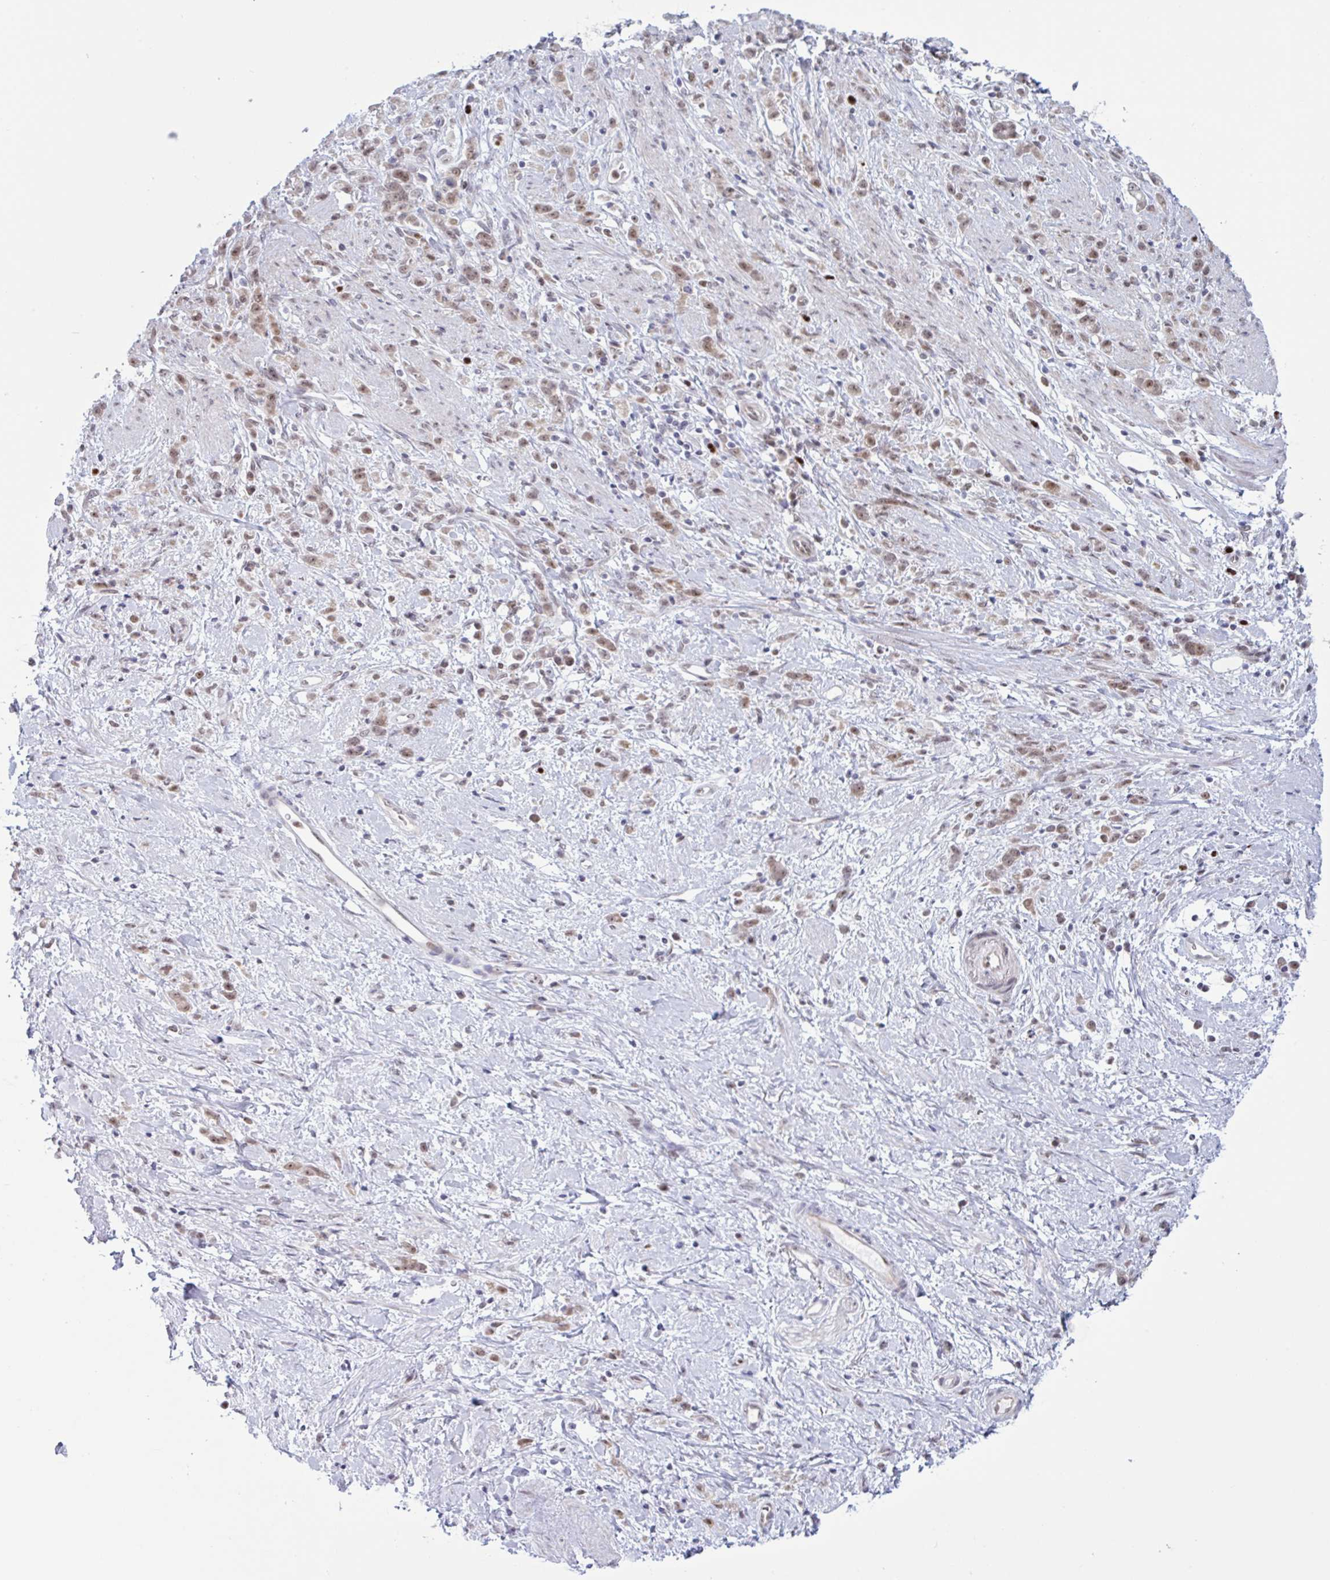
{"staining": {"intensity": "weak", "quantity": ">75%", "location": "nuclear"}, "tissue": "stomach cancer", "cell_type": "Tumor cells", "image_type": "cancer", "snomed": [{"axis": "morphology", "description": "Adenocarcinoma, NOS"}, {"axis": "topography", "description": "Stomach"}], "caption": "Weak nuclear expression for a protein is appreciated in approximately >75% of tumor cells of stomach cancer using IHC.", "gene": "PRMT6", "patient": {"sex": "female", "age": 60}}